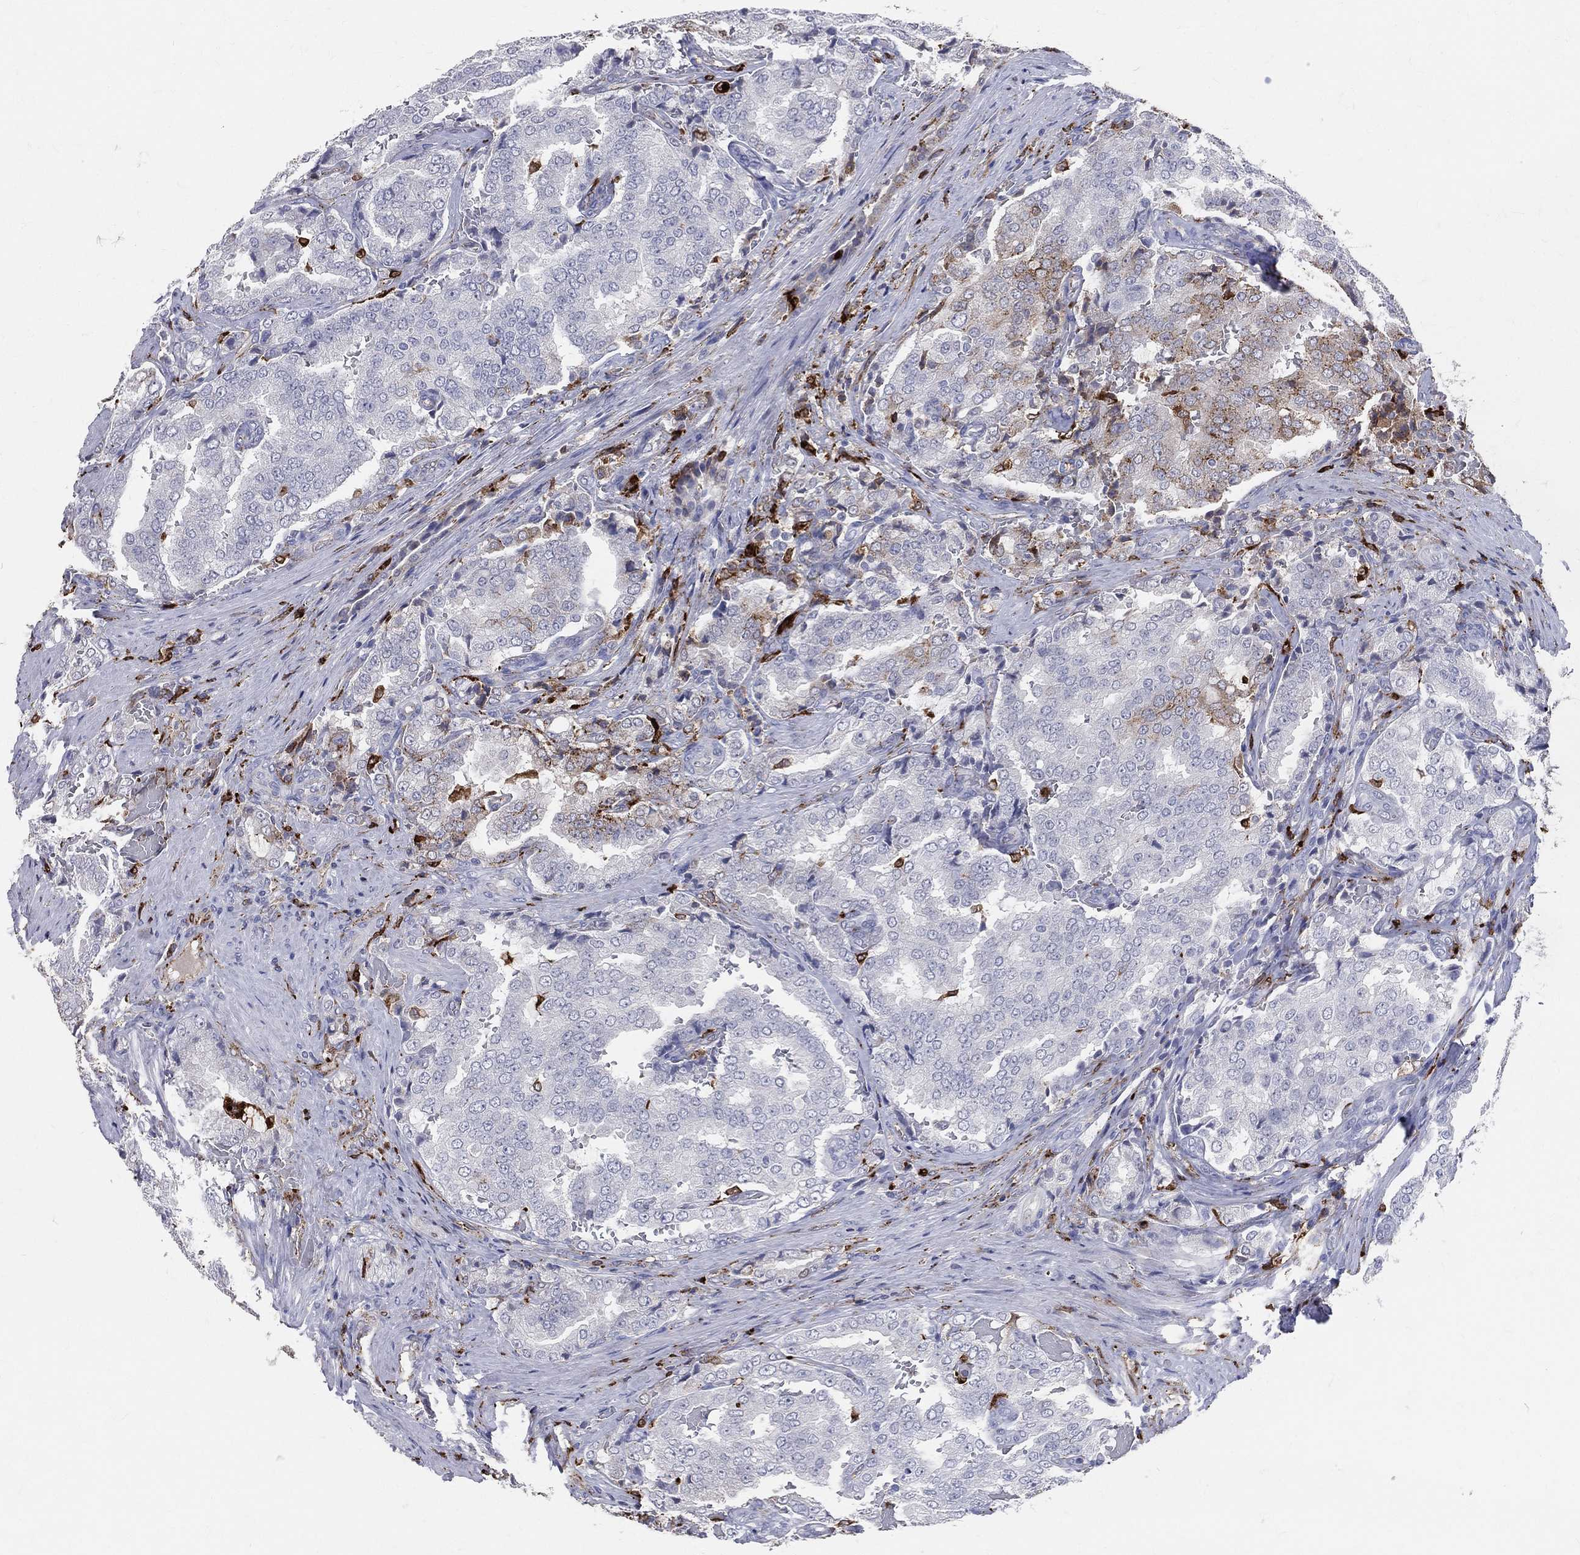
{"staining": {"intensity": "negative", "quantity": "none", "location": "none"}, "tissue": "prostate cancer", "cell_type": "Tumor cells", "image_type": "cancer", "snomed": [{"axis": "morphology", "description": "Adenocarcinoma, NOS"}, {"axis": "topography", "description": "Prostate"}], "caption": "This is an immunohistochemistry histopathology image of human prostate cancer. There is no expression in tumor cells.", "gene": "CD74", "patient": {"sex": "male", "age": 65}}